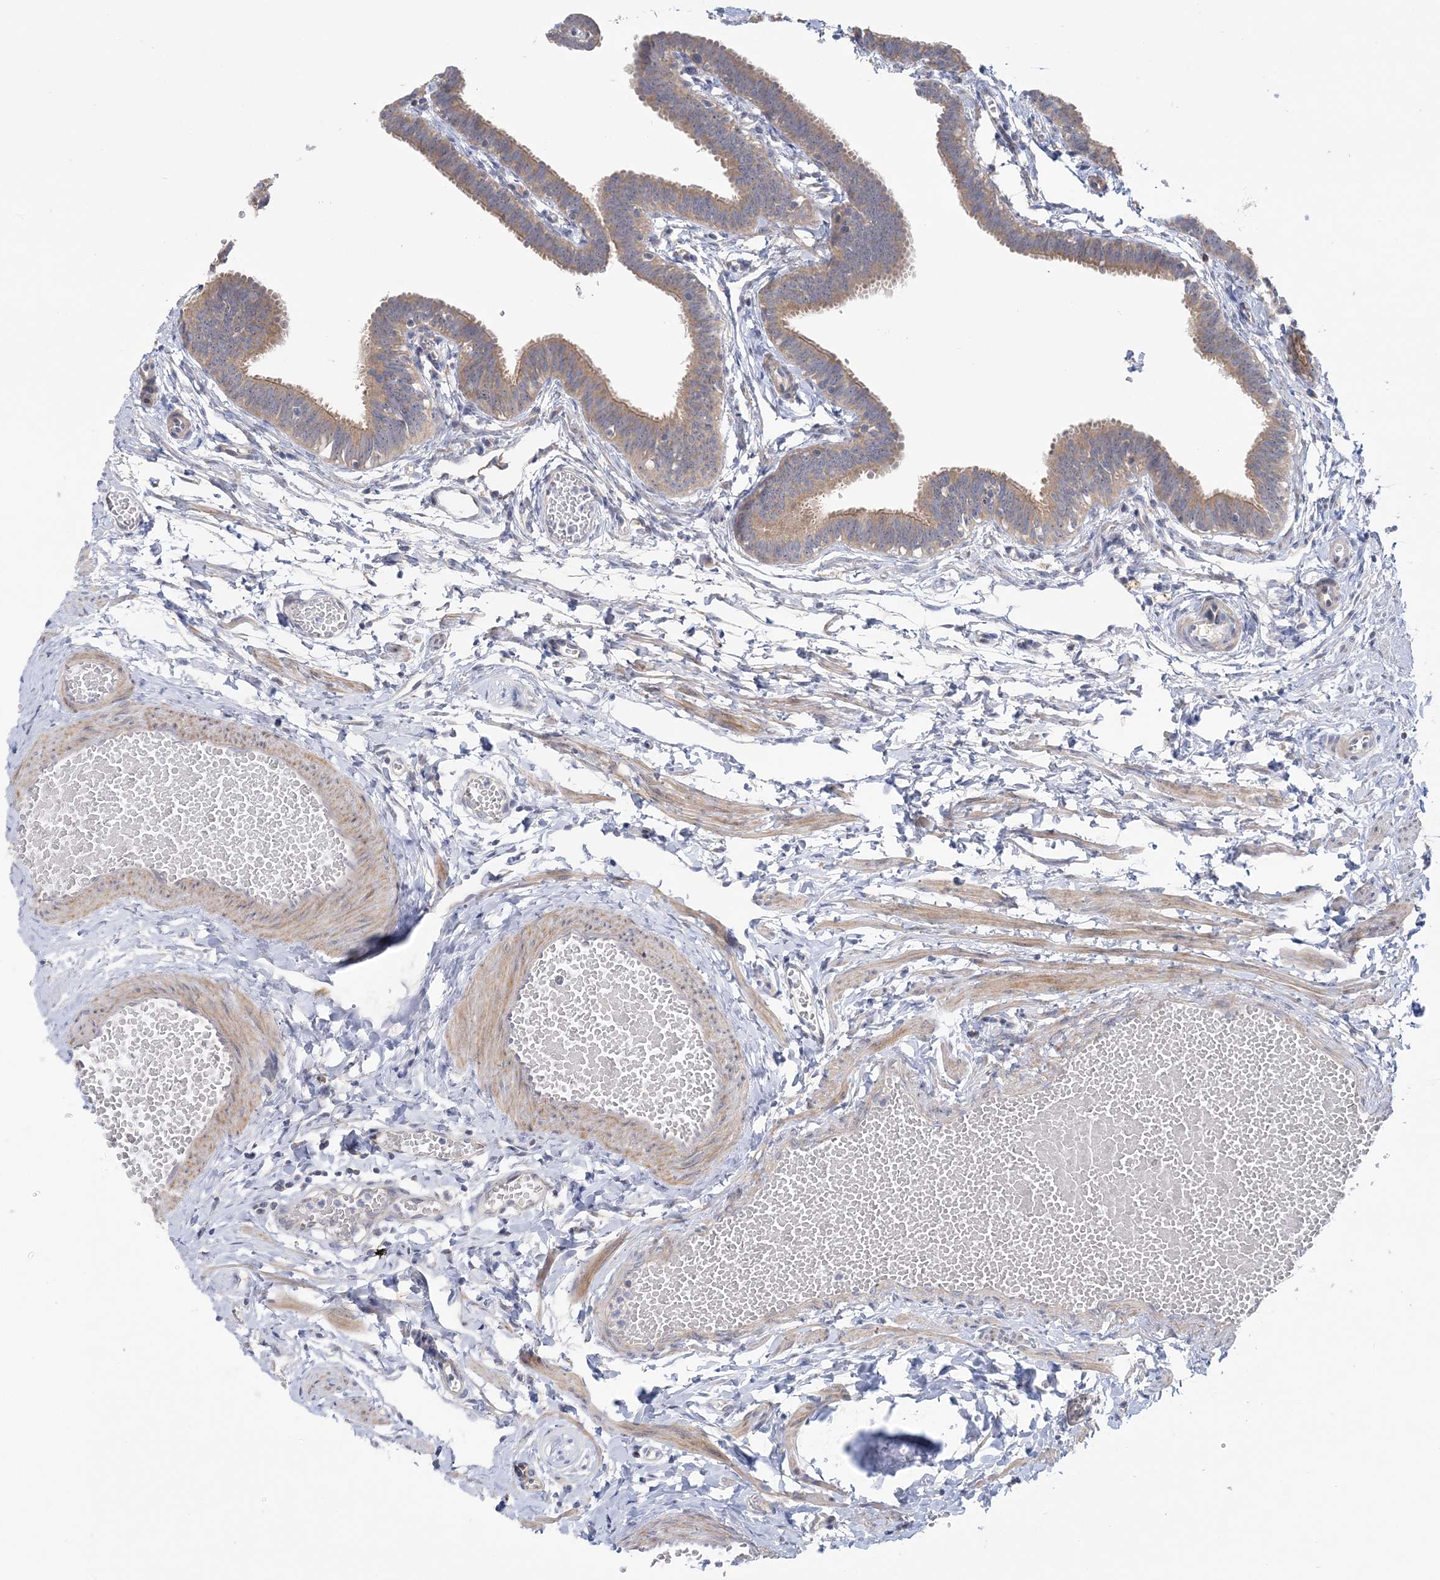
{"staining": {"intensity": "moderate", "quantity": ">75%", "location": "cytoplasmic/membranous"}, "tissue": "fallopian tube", "cell_type": "Glandular cells", "image_type": "normal", "snomed": [{"axis": "morphology", "description": "Normal tissue, NOS"}, {"axis": "topography", "description": "Fallopian tube"}, {"axis": "topography", "description": "Ovary"}], "caption": "IHC photomicrograph of normal fallopian tube stained for a protein (brown), which demonstrates medium levels of moderate cytoplasmic/membranous positivity in approximately >75% of glandular cells.", "gene": "MMADHC", "patient": {"sex": "female", "age": 23}}